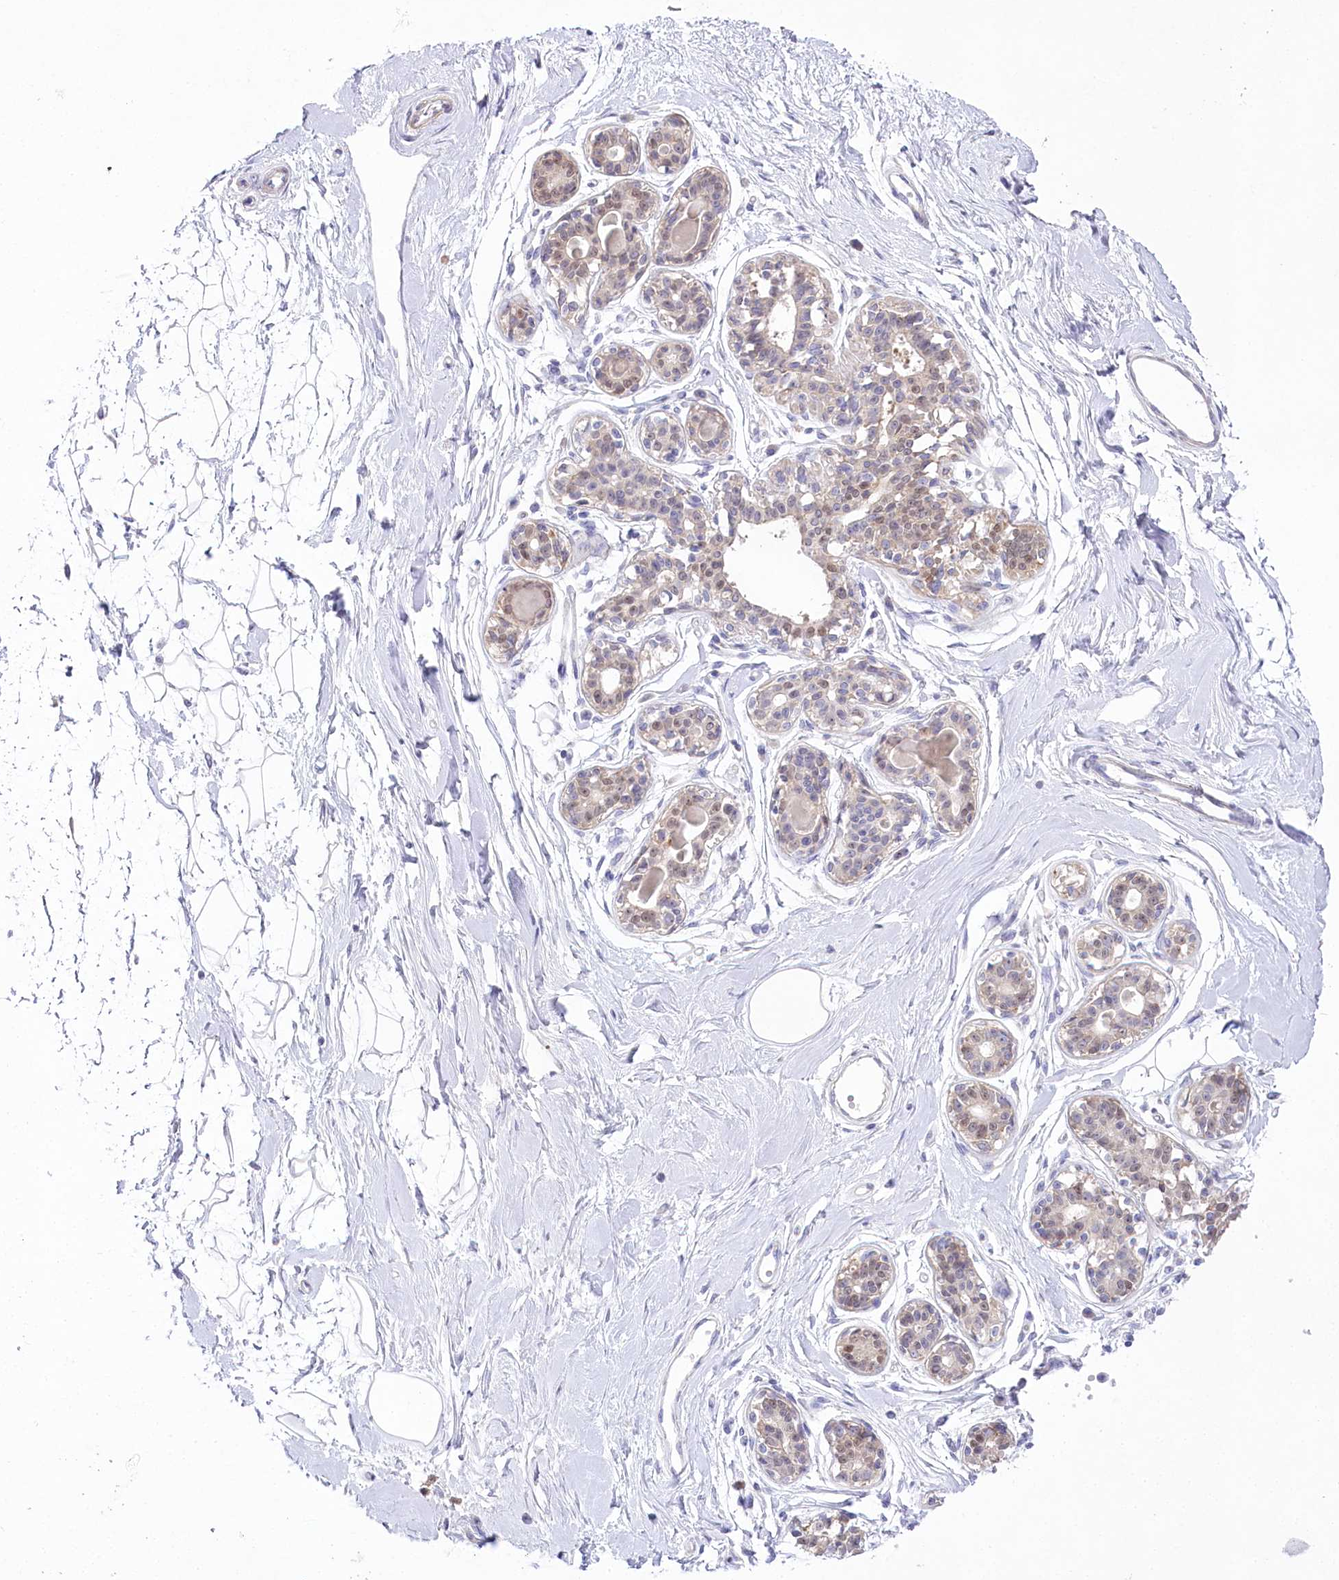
{"staining": {"intensity": "negative", "quantity": "none", "location": "none"}, "tissue": "breast", "cell_type": "Adipocytes", "image_type": "normal", "snomed": [{"axis": "morphology", "description": "Normal tissue, NOS"}, {"axis": "topography", "description": "Breast"}], "caption": "This is an IHC photomicrograph of normal human breast. There is no positivity in adipocytes.", "gene": "MYOZ1", "patient": {"sex": "female", "age": 45}}